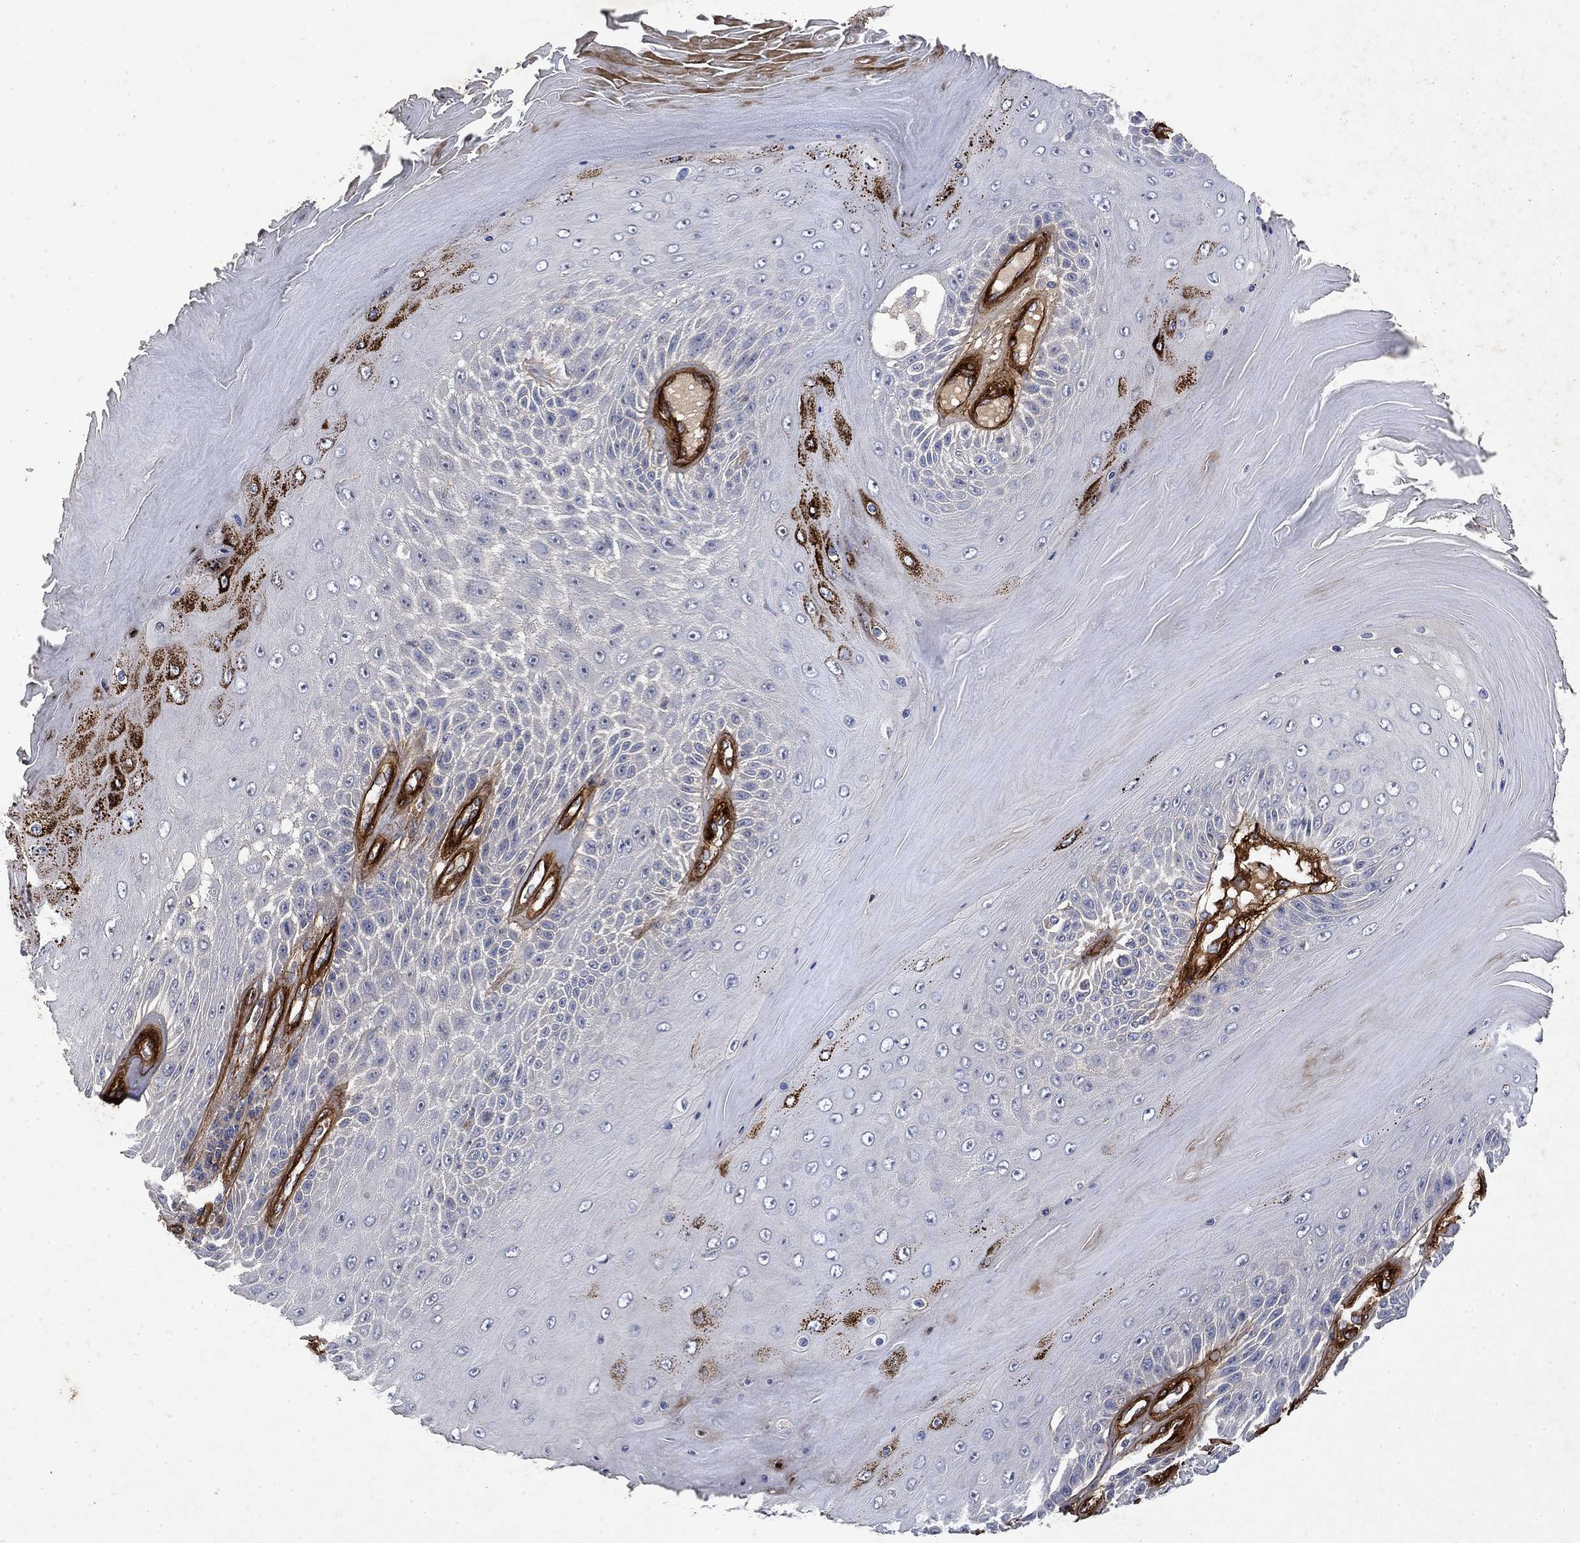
{"staining": {"intensity": "negative", "quantity": "none", "location": "none"}, "tissue": "skin cancer", "cell_type": "Tumor cells", "image_type": "cancer", "snomed": [{"axis": "morphology", "description": "Squamous cell carcinoma, NOS"}, {"axis": "topography", "description": "Skin"}], "caption": "Skin squamous cell carcinoma was stained to show a protein in brown. There is no significant expression in tumor cells.", "gene": "COL4A2", "patient": {"sex": "male", "age": 62}}